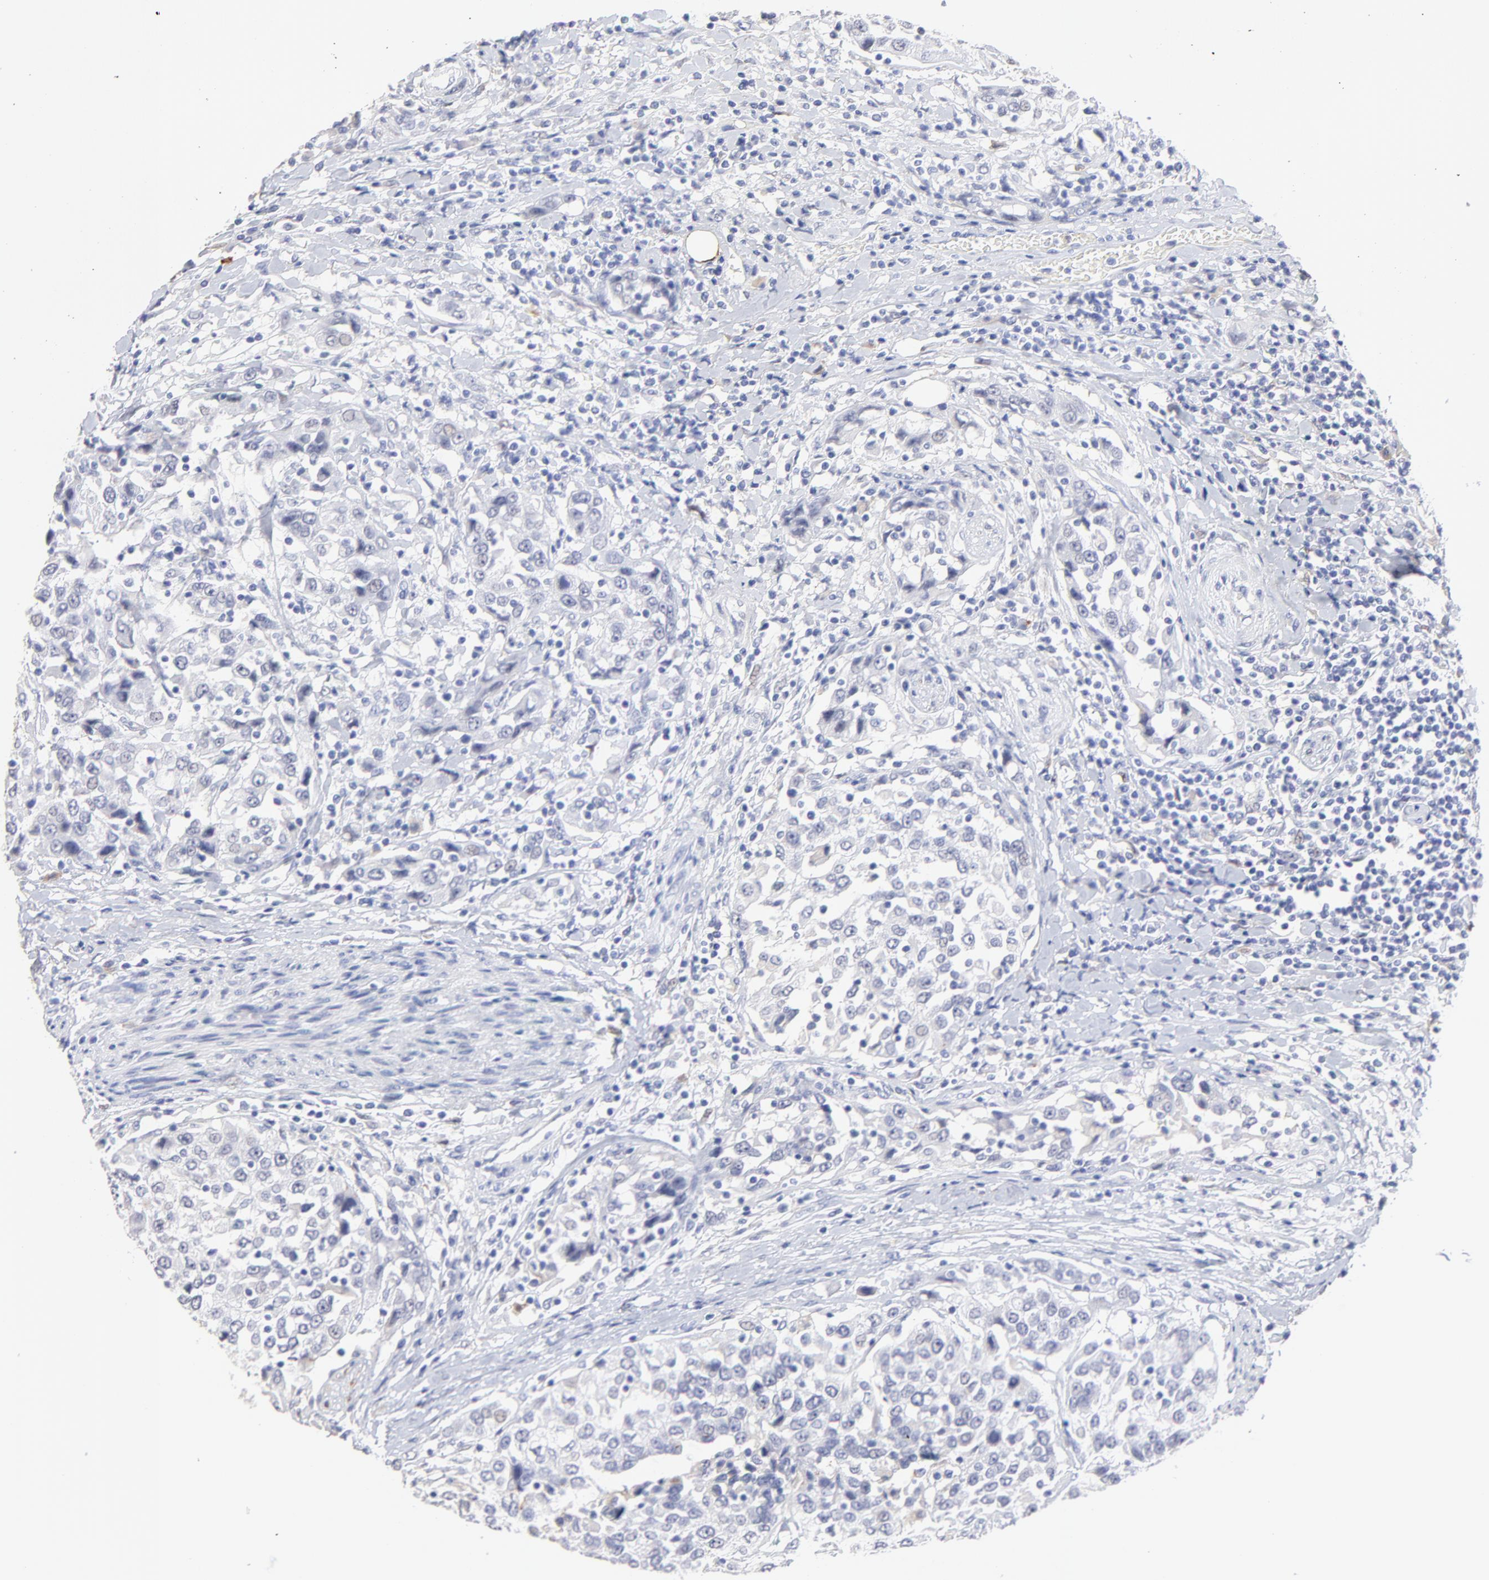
{"staining": {"intensity": "negative", "quantity": "none", "location": "none"}, "tissue": "urothelial cancer", "cell_type": "Tumor cells", "image_type": "cancer", "snomed": [{"axis": "morphology", "description": "Urothelial carcinoma, High grade"}, {"axis": "topography", "description": "Urinary bladder"}], "caption": "Urothelial carcinoma (high-grade) stained for a protein using immunohistochemistry reveals no expression tumor cells.", "gene": "SMARCA1", "patient": {"sex": "female", "age": 80}}